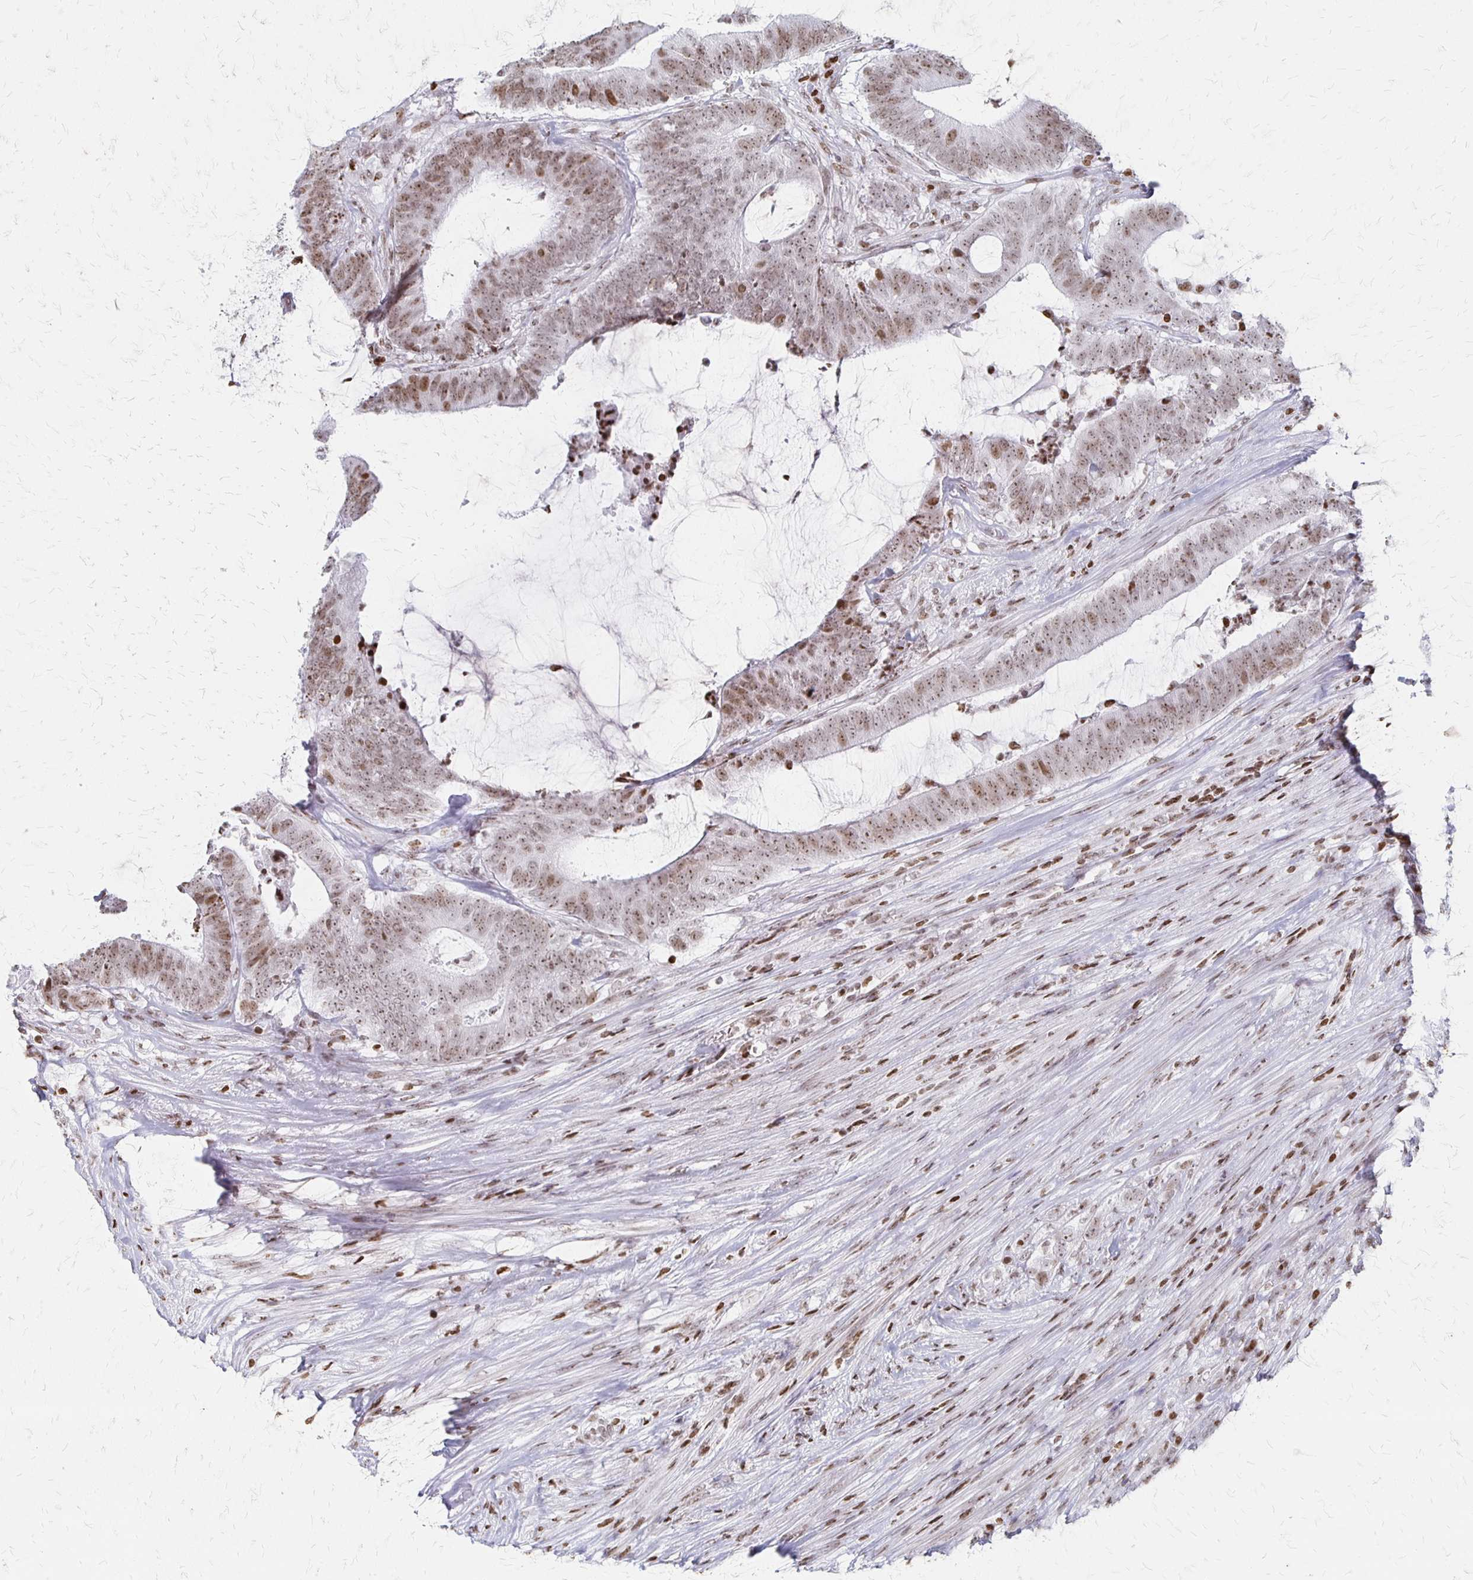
{"staining": {"intensity": "weak", "quantity": ">75%", "location": "nuclear"}, "tissue": "colorectal cancer", "cell_type": "Tumor cells", "image_type": "cancer", "snomed": [{"axis": "morphology", "description": "Adenocarcinoma, NOS"}, {"axis": "topography", "description": "Colon"}], "caption": "This is a micrograph of IHC staining of adenocarcinoma (colorectal), which shows weak expression in the nuclear of tumor cells.", "gene": "ZNF280C", "patient": {"sex": "female", "age": 43}}